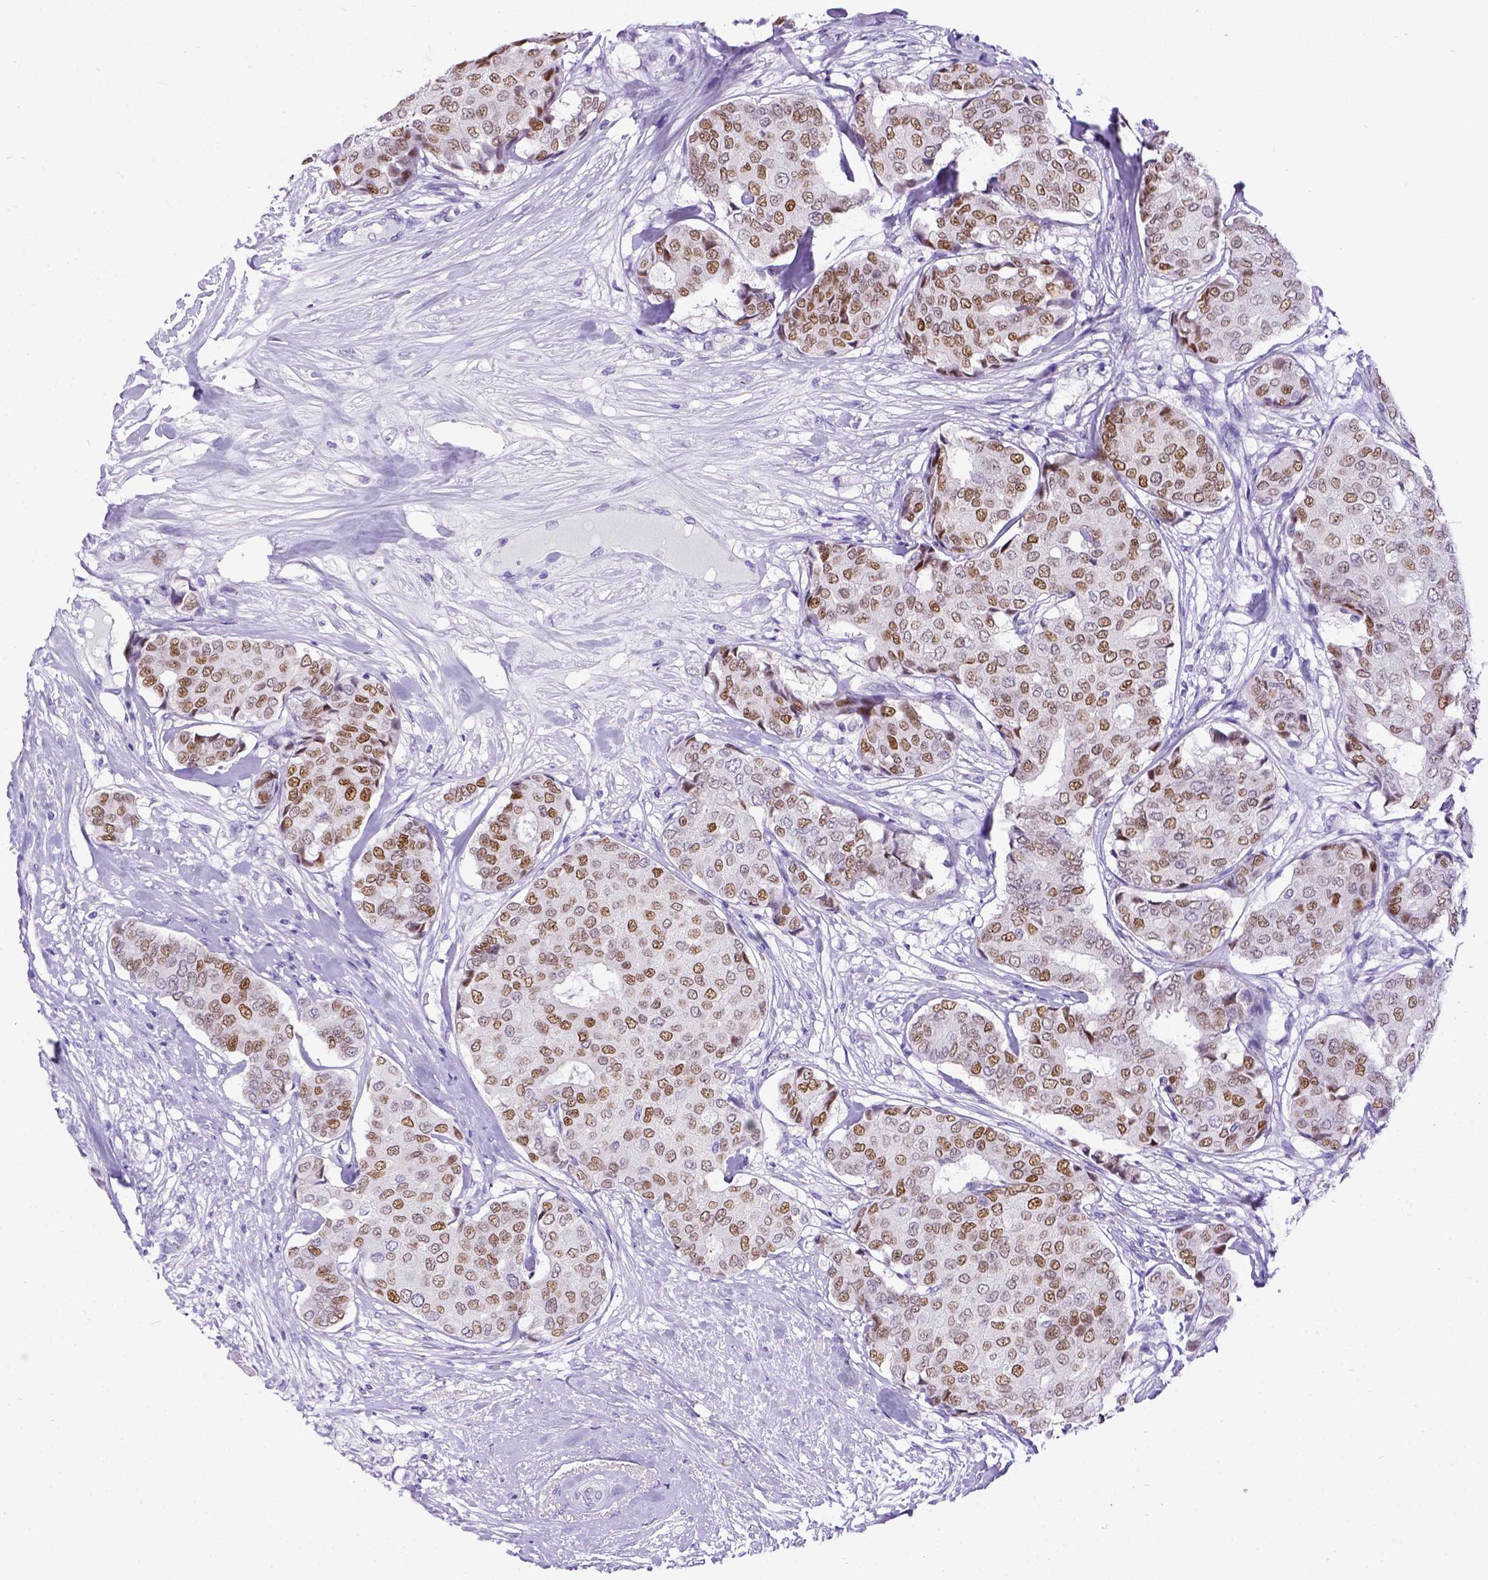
{"staining": {"intensity": "moderate", "quantity": "25%-75%", "location": "nuclear"}, "tissue": "breast cancer", "cell_type": "Tumor cells", "image_type": "cancer", "snomed": [{"axis": "morphology", "description": "Duct carcinoma"}, {"axis": "topography", "description": "Breast"}], "caption": "This image shows immunohistochemistry (IHC) staining of human breast cancer (infiltrating ductal carcinoma), with medium moderate nuclear positivity in approximately 25%-75% of tumor cells.", "gene": "ESR1", "patient": {"sex": "female", "age": 75}}